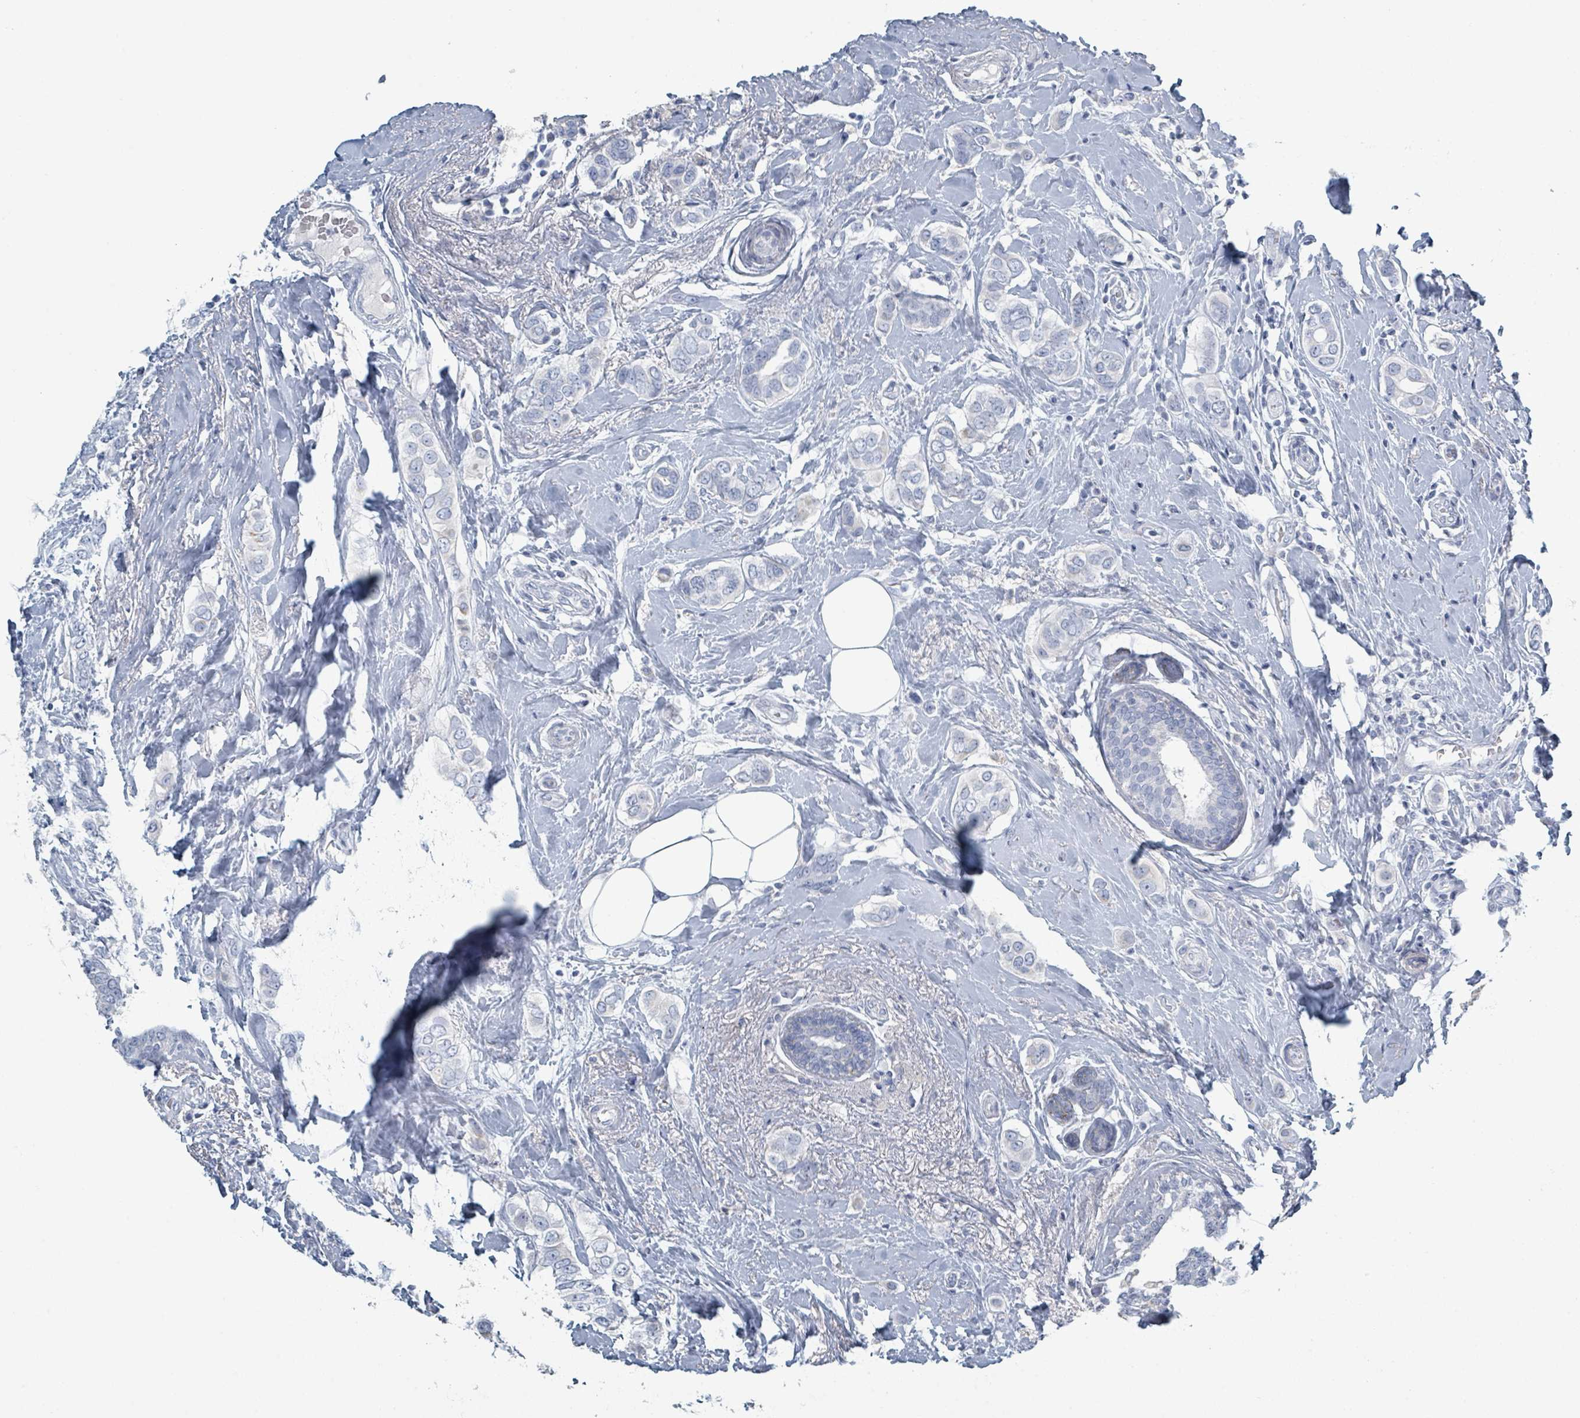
{"staining": {"intensity": "negative", "quantity": "none", "location": "none"}, "tissue": "breast cancer", "cell_type": "Tumor cells", "image_type": "cancer", "snomed": [{"axis": "morphology", "description": "Lobular carcinoma"}, {"axis": "topography", "description": "Breast"}], "caption": "A histopathology image of human breast cancer (lobular carcinoma) is negative for staining in tumor cells.", "gene": "HEATR5A", "patient": {"sex": "female", "age": 51}}